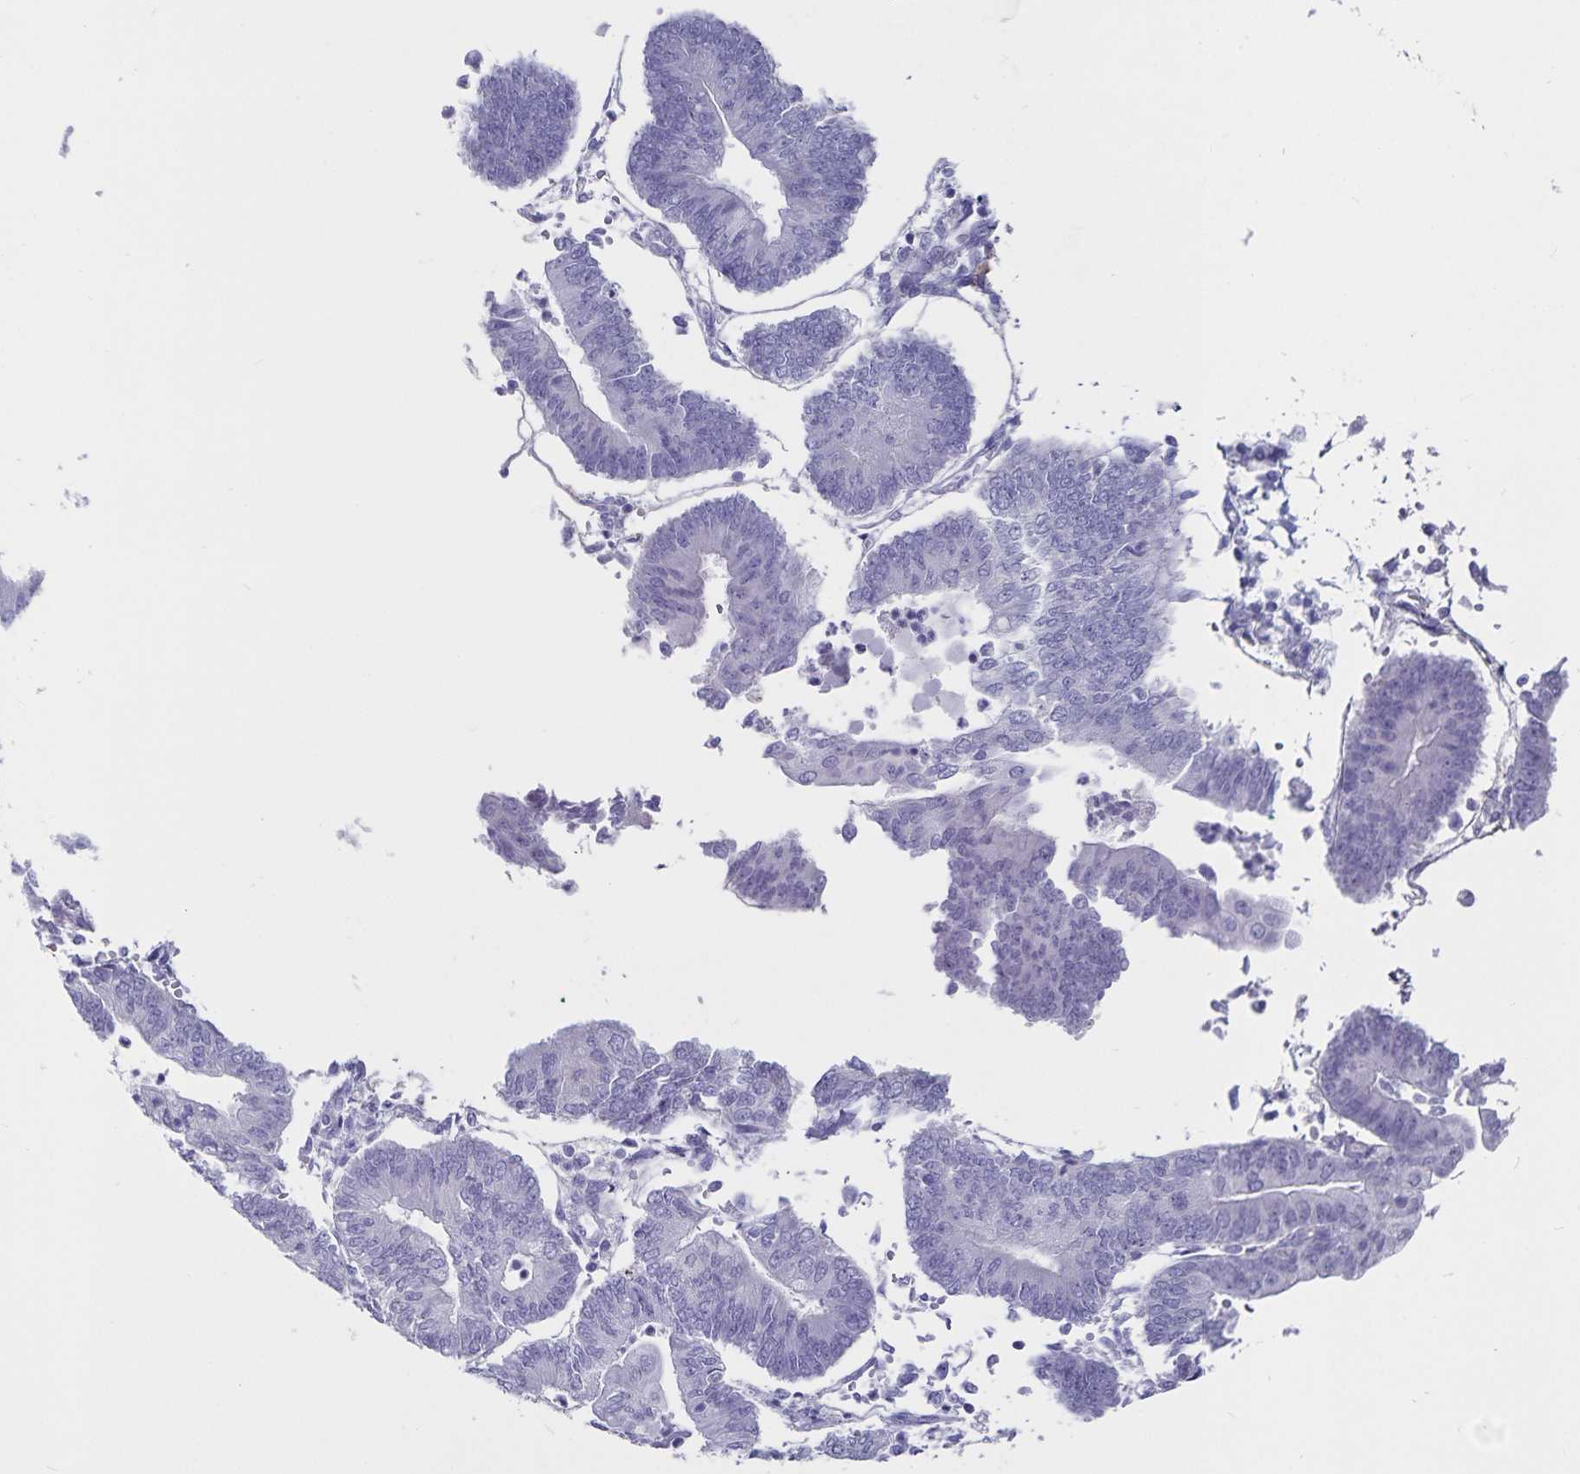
{"staining": {"intensity": "negative", "quantity": "none", "location": "none"}, "tissue": "endometrial cancer", "cell_type": "Tumor cells", "image_type": "cancer", "snomed": [{"axis": "morphology", "description": "Adenocarcinoma, NOS"}, {"axis": "topography", "description": "Endometrium"}], "caption": "There is no significant expression in tumor cells of adenocarcinoma (endometrial).", "gene": "PLAC1", "patient": {"sex": "female", "age": 65}}